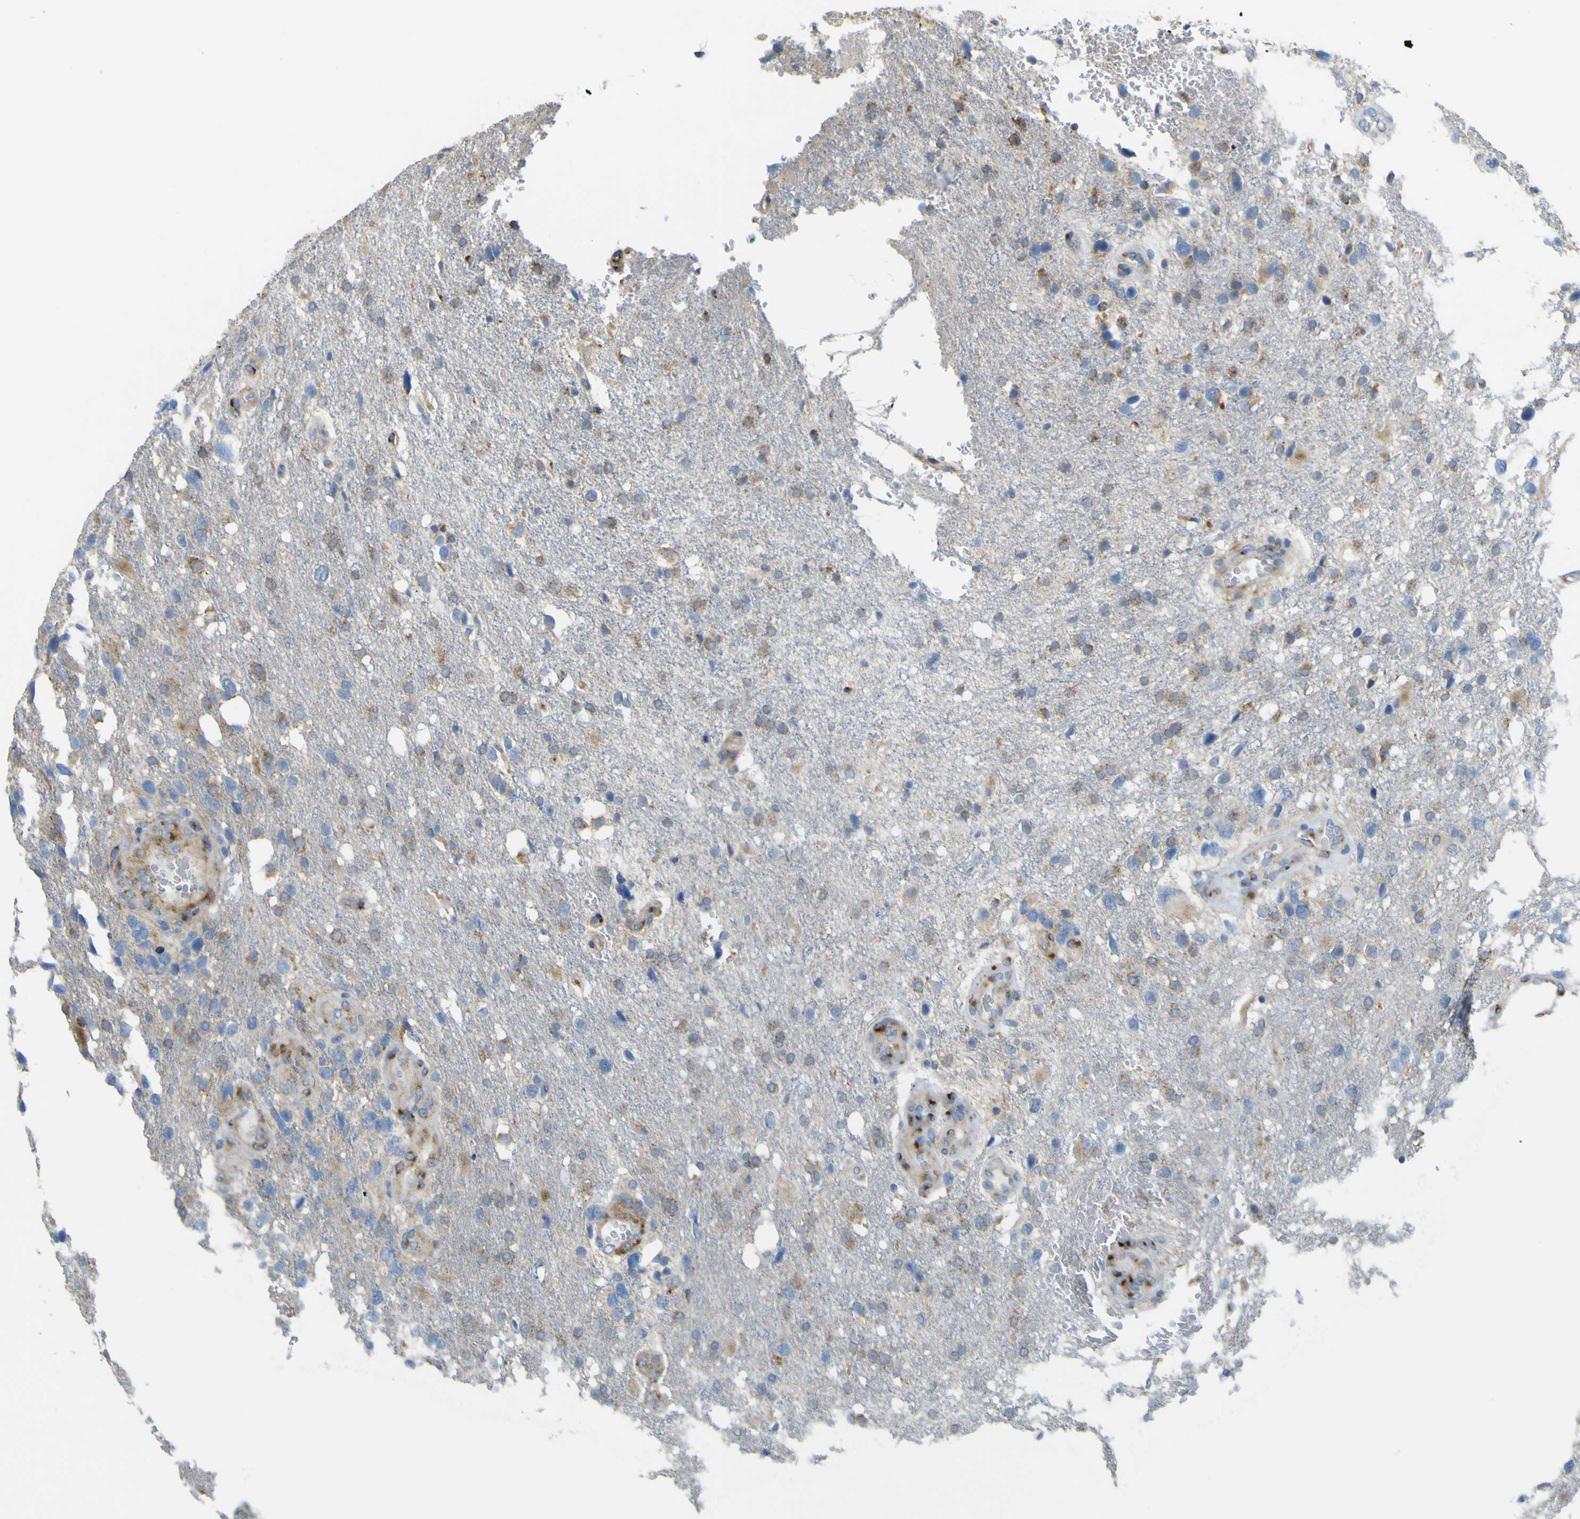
{"staining": {"intensity": "moderate", "quantity": "25%-75%", "location": "cytoplasmic/membranous"}, "tissue": "glioma", "cell_type": "Tumor cells", "image_type": "cancer", "snomed": [{"axis": "morphology", "description": "Glioma, malignant, High grade"}, {"axis": "topography", "description": "Brain"}], "caption": "Malignant glioma (high-grade) stained with a protein marker displays moderate staining in tumor cells.", "gene": "IGF2R", "patient": {"sex": "female", "age": 58}}